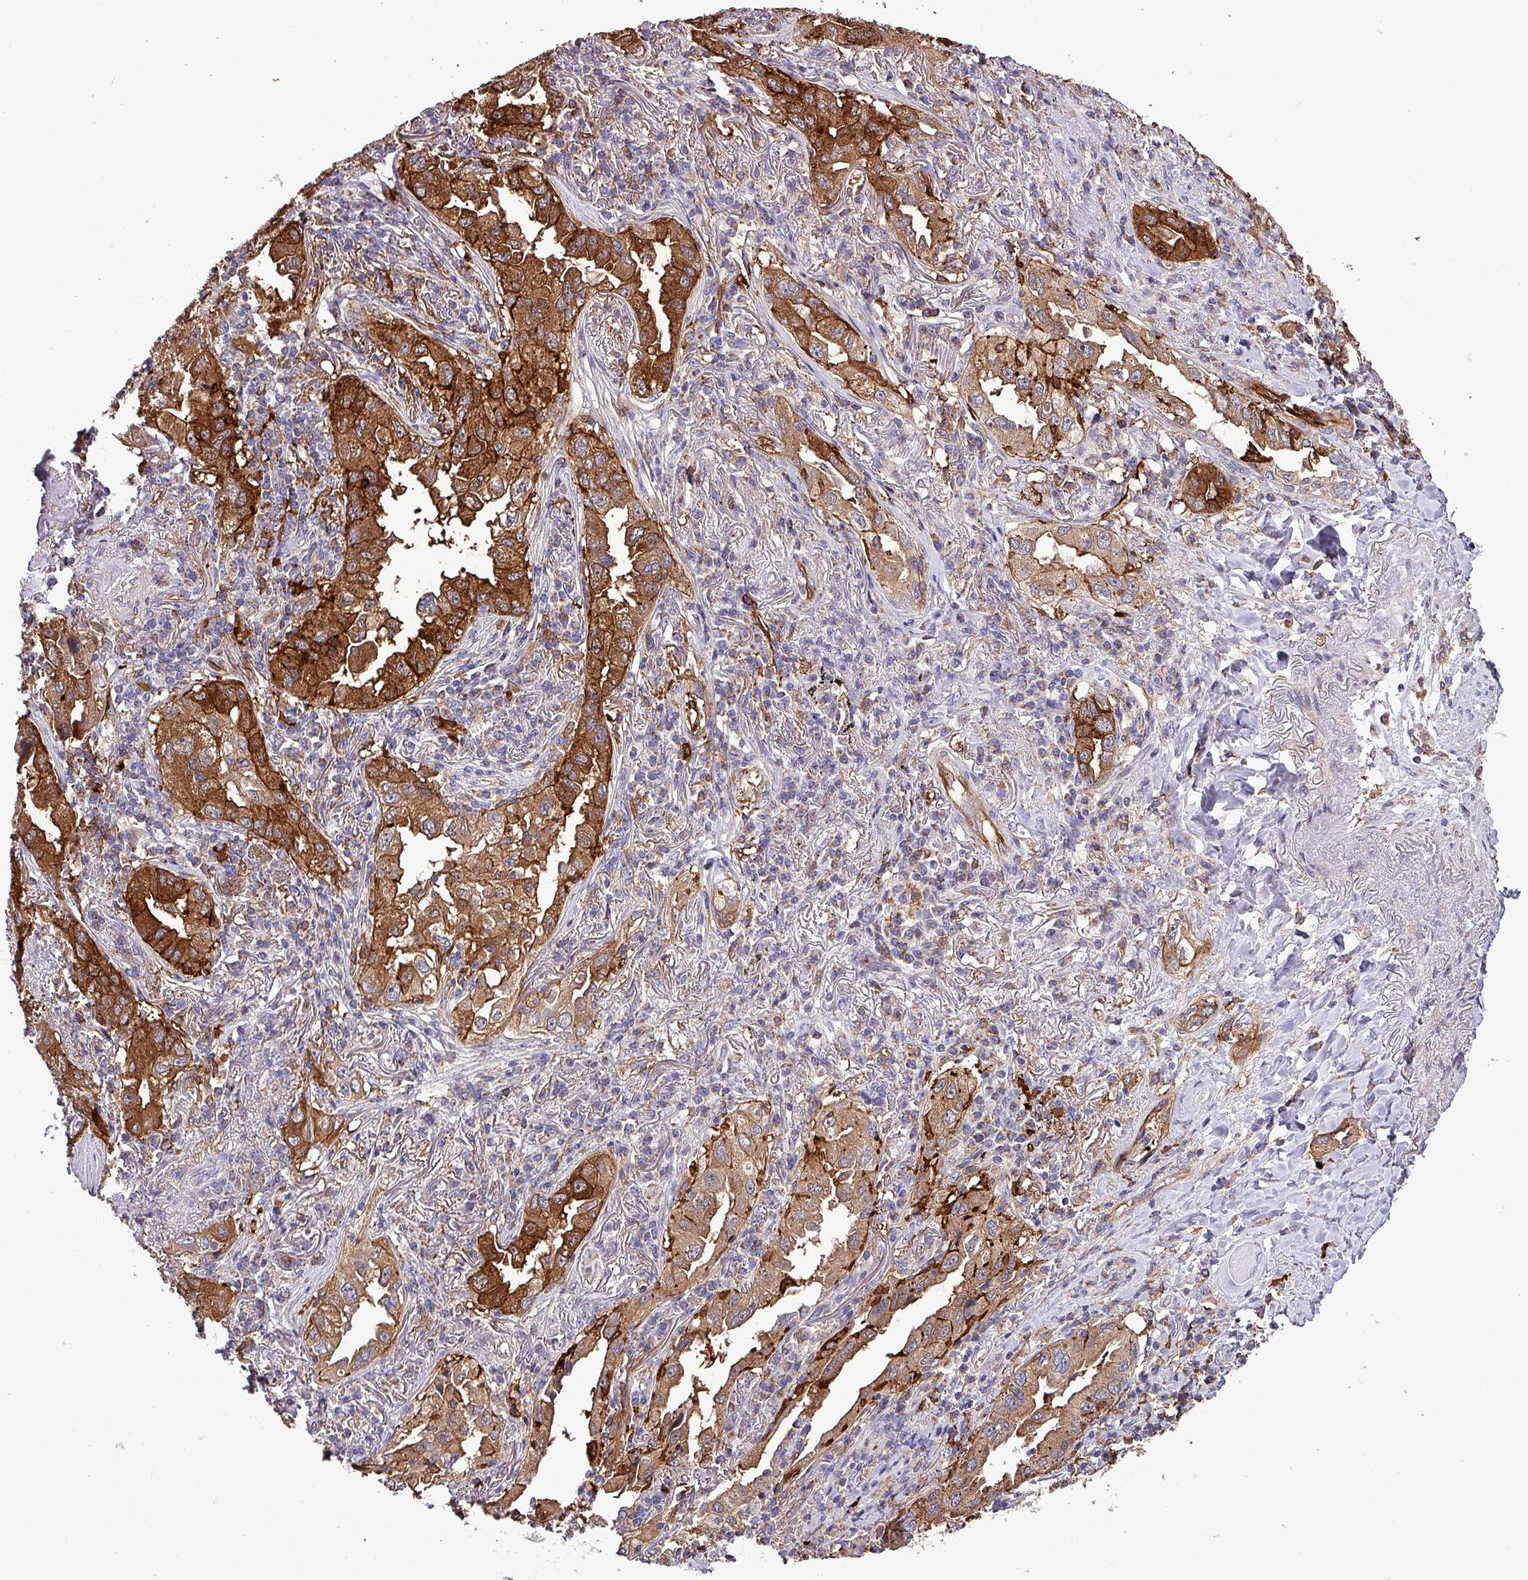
{"staining": {"intensity": "strong", "quantity": ">75%", "location": "cytoplasmic/membranous"}, "tissue": "lung cancer", "cell_type": "Tumor cells", "image_type": "cancer", "snomed": [{"axis": "morphology", "description": "Adenocarcinoma, NOS"}, {"axis": "topography", "description": "Lung"}], "caption": "The histopathology image demonstrates immunohistochemical staining of lung cancer. There is strong cytoplasmic/membranous positivity is present in about >75% of tumor cells.", "gene": "SCIN", "patient": {"sex": "female", "age": 69}}